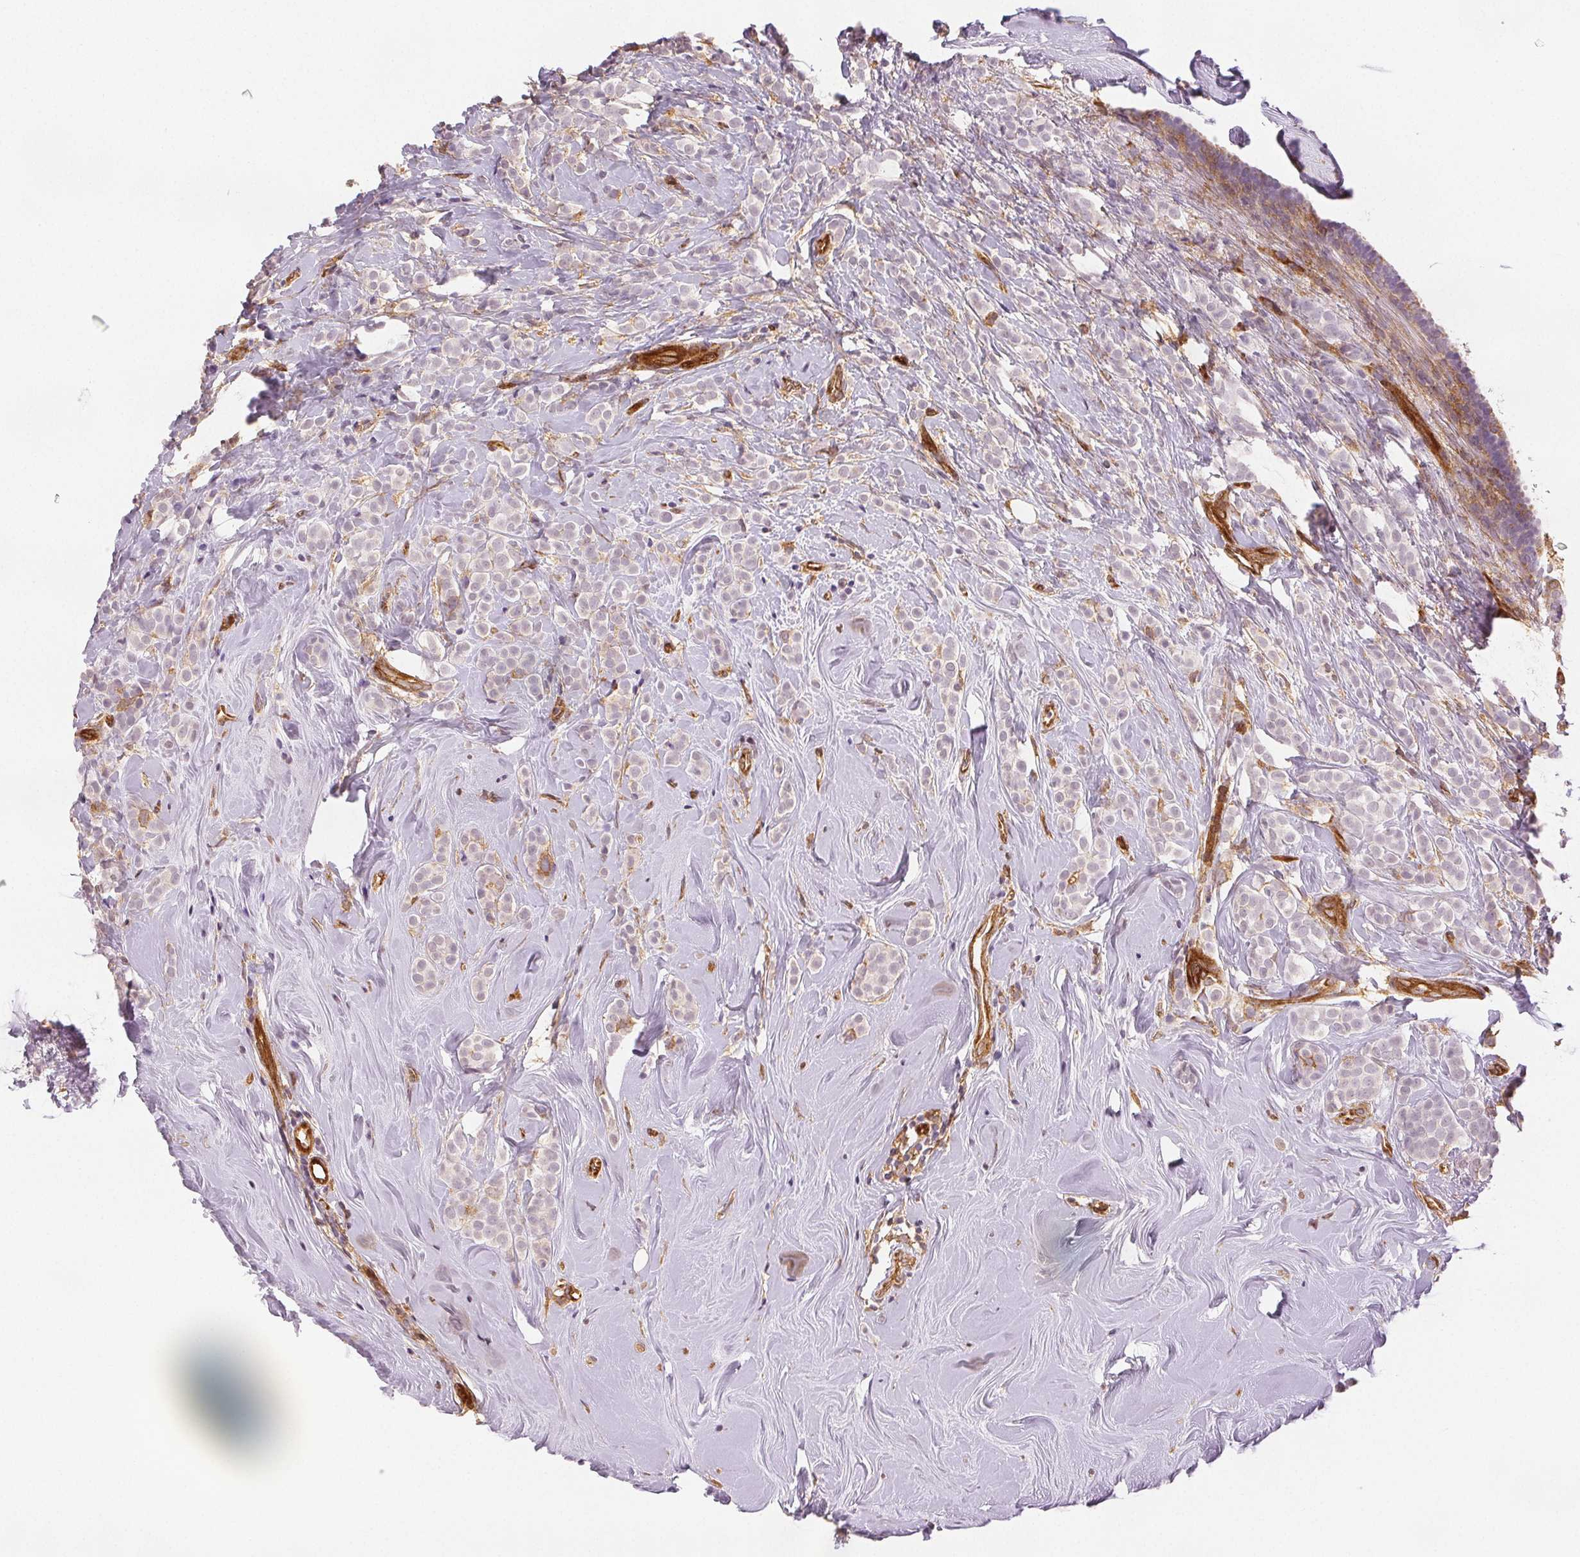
{"staining": {"intensity": "negative", "quantity": "none", "location": "none"}, "tissue": "breast cancer", "cell_type": "Tumor cells", "image_type": "cancer", "snomed": [{"axis": "morphology", "description": "Lobular carcinoma"}, {"axis": "topography", "description": "Breast"}], "caption": "Tumor cells are negative for brown protein staining in breast cancer. (DAB (3,3'-diaminobenzidine) immunohistochemistry (IHC), high magnification).", "gene": "DIAPH2", "patient": {"sex": "female", "age": 49}}